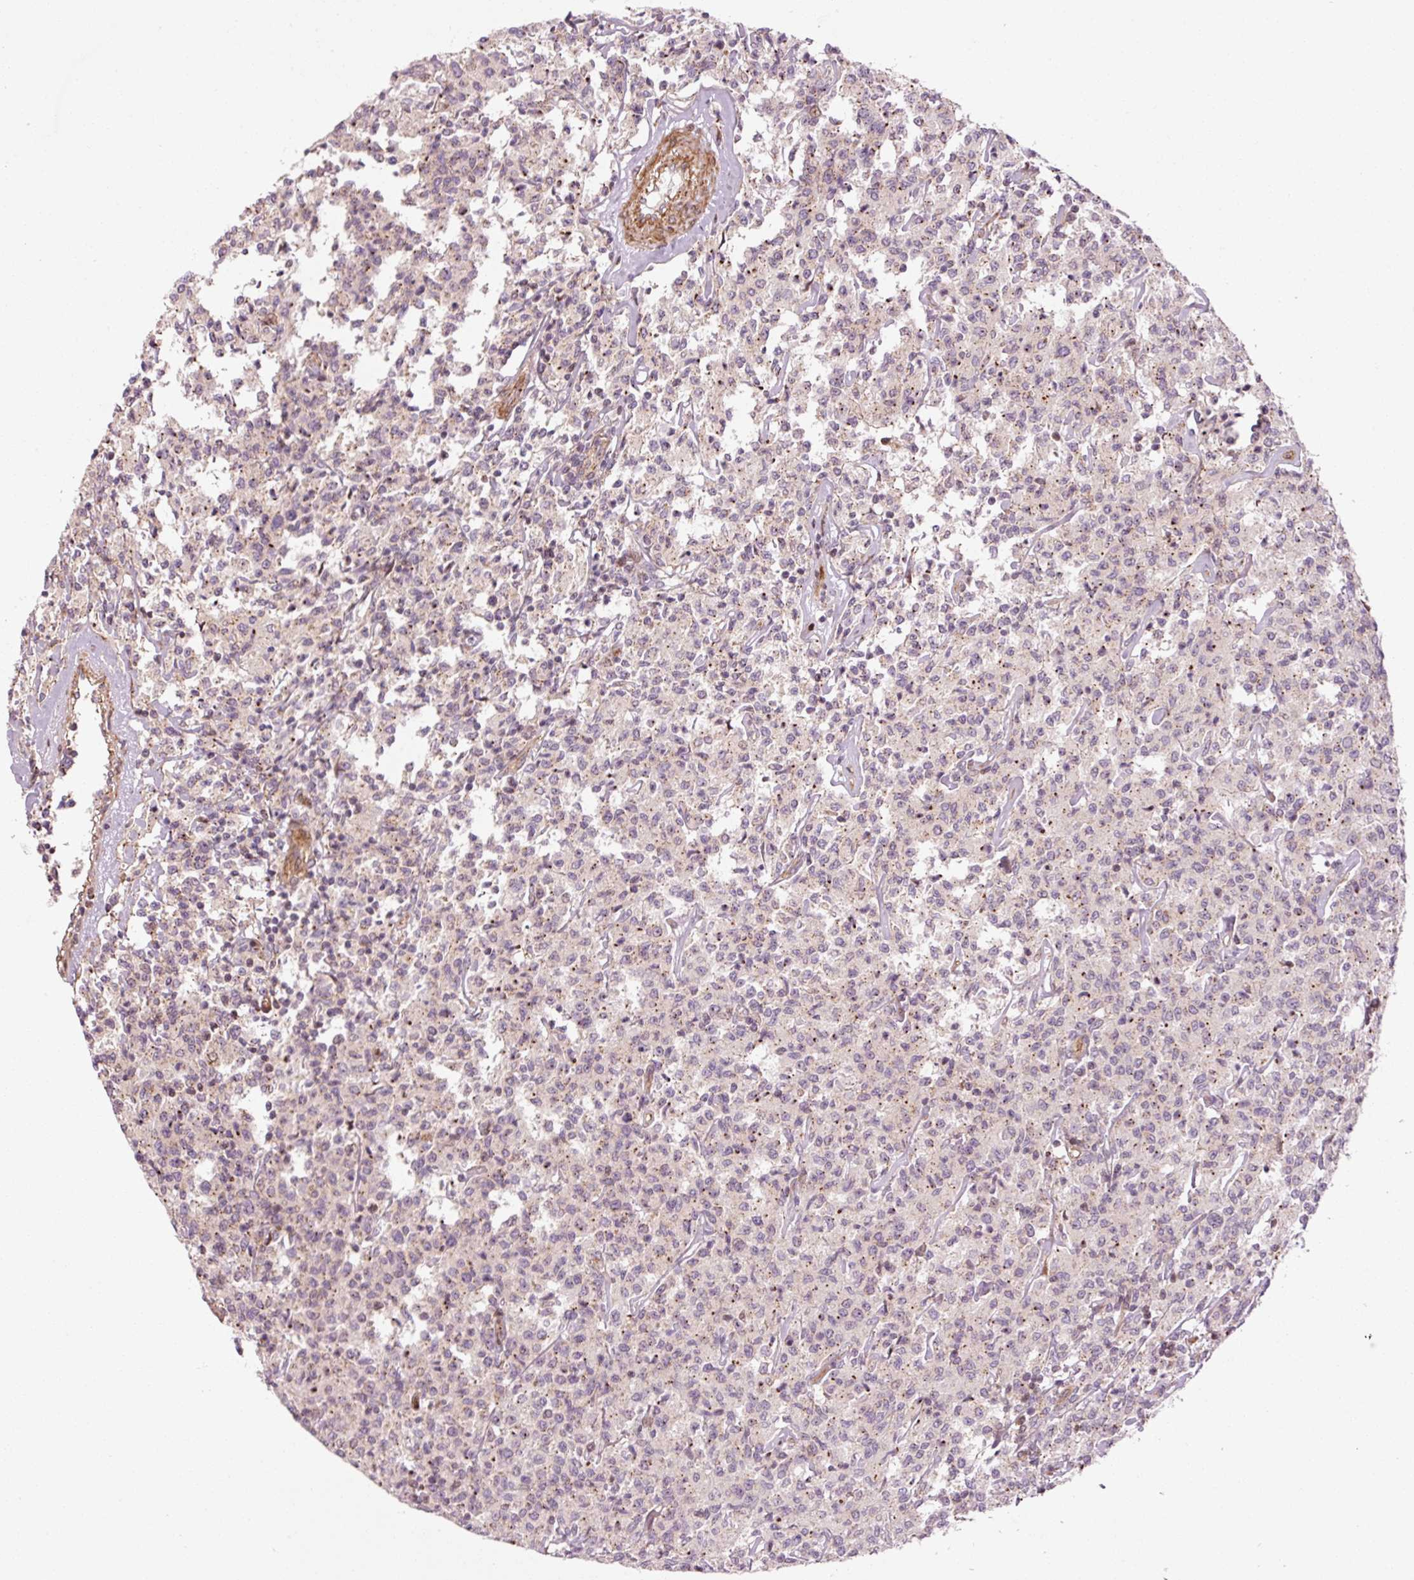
{"staining": {"intensity": "weak", "quantity": "<25%", "location": "cytoplasmic/membranous"}, "tissue": "lymphoma", "cell_type": "Tumor cells", "image_type": "cancer", "snomed": [{"axis": "morphology", "description": "Malignant lymphoma, non-Hodgkin's type, Low grade"}, {"axis": "topography", "description": "Small intestine"}], "caption": "DAB immunohistochemical staining of malignant lymphoma, non-Hodgkin's type (low-grade) demonstrates no significant expression in tumor cells.", "gene": "ANKRD20A1", "patient": {"sex": "female", "age": 59}}